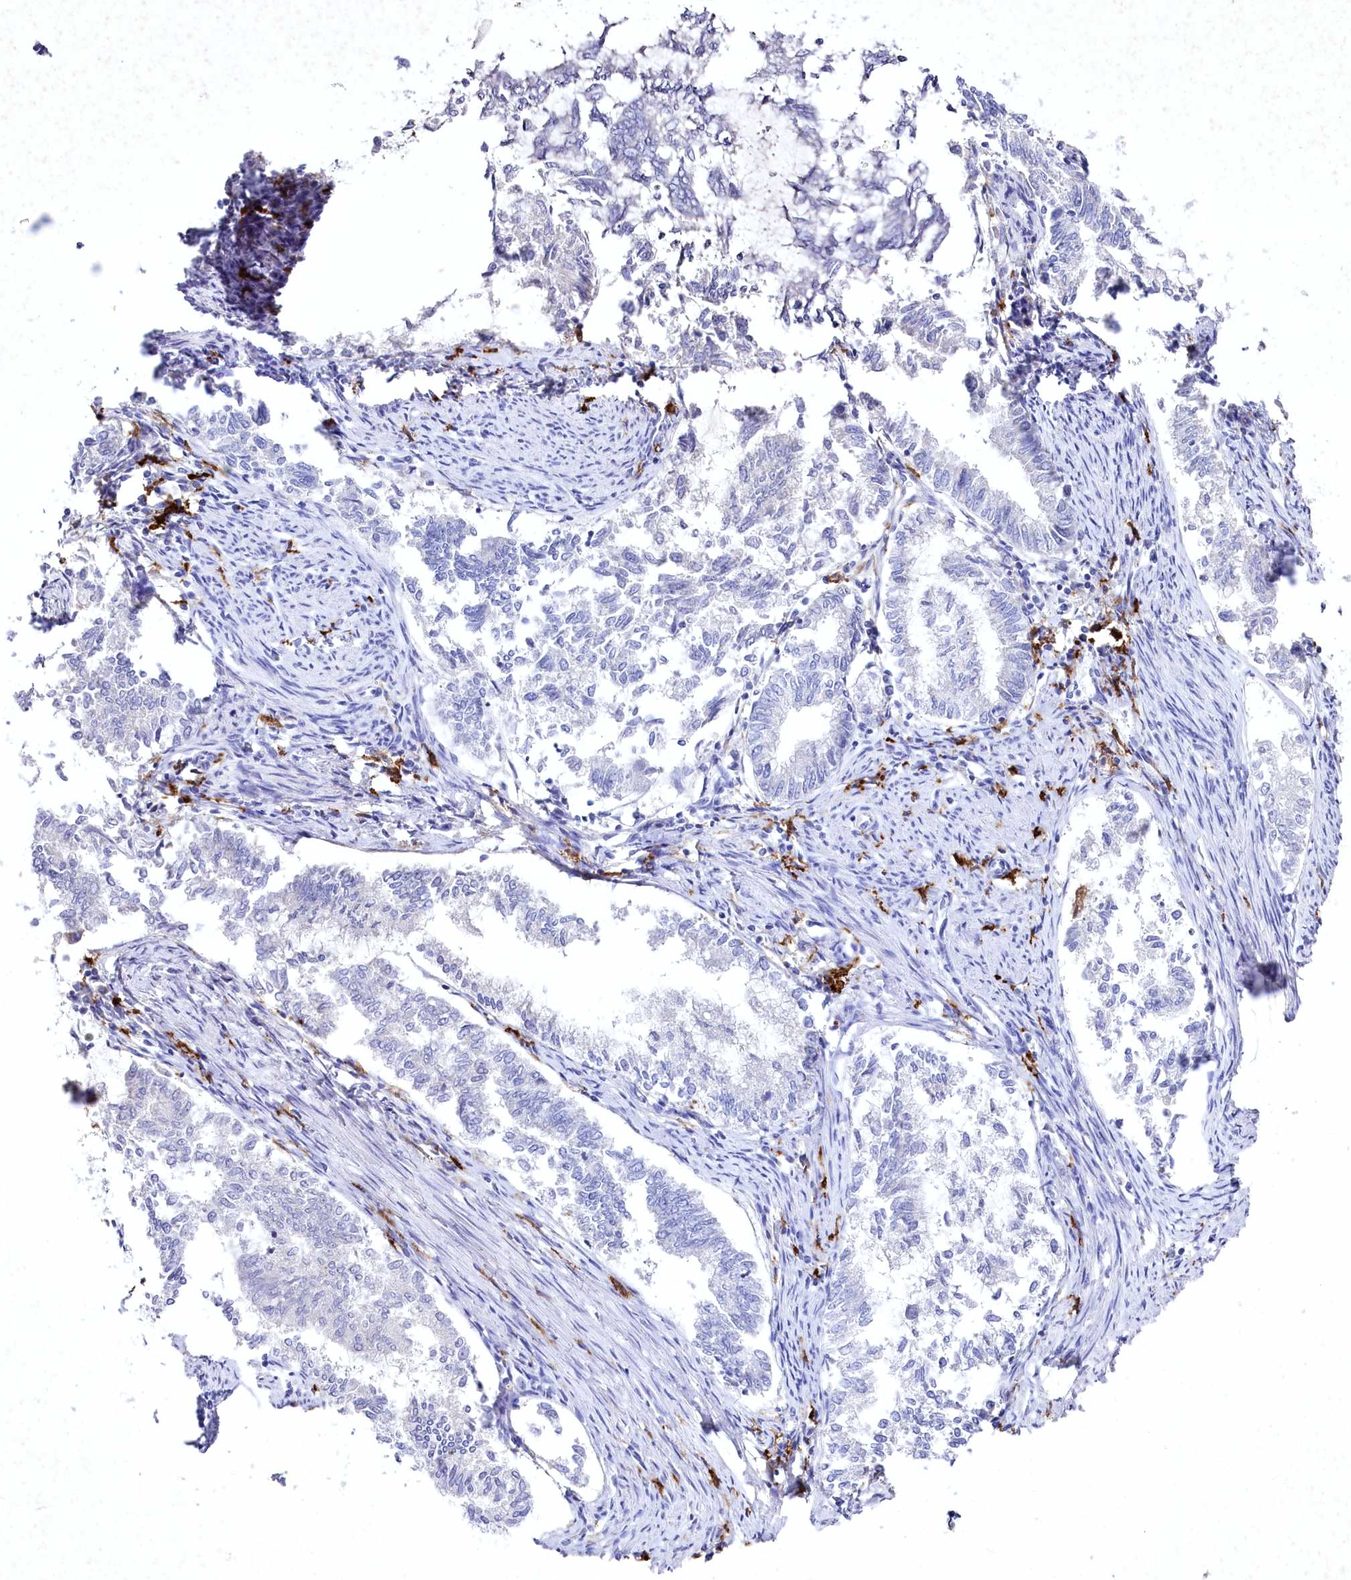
{"staining": {"intensity": "negative", "quantity": "none", "location": "none"}, "tissue": "endometrial cancer", "cell_type": "Tumor cells", "image_type": "cancer", "snomed": [{"axis": "morphology", "description": "Adenocarcinoma, NOS"}, {"axis": "topography", "description": "Endometrium"}], "caption": "Endometrial cancer (adenocarcinoma) stained for a protein using IHC shows no positivity tumor cells.", "gene": "CLEC4M", "patient": {"sex": "female", "age": 79}}